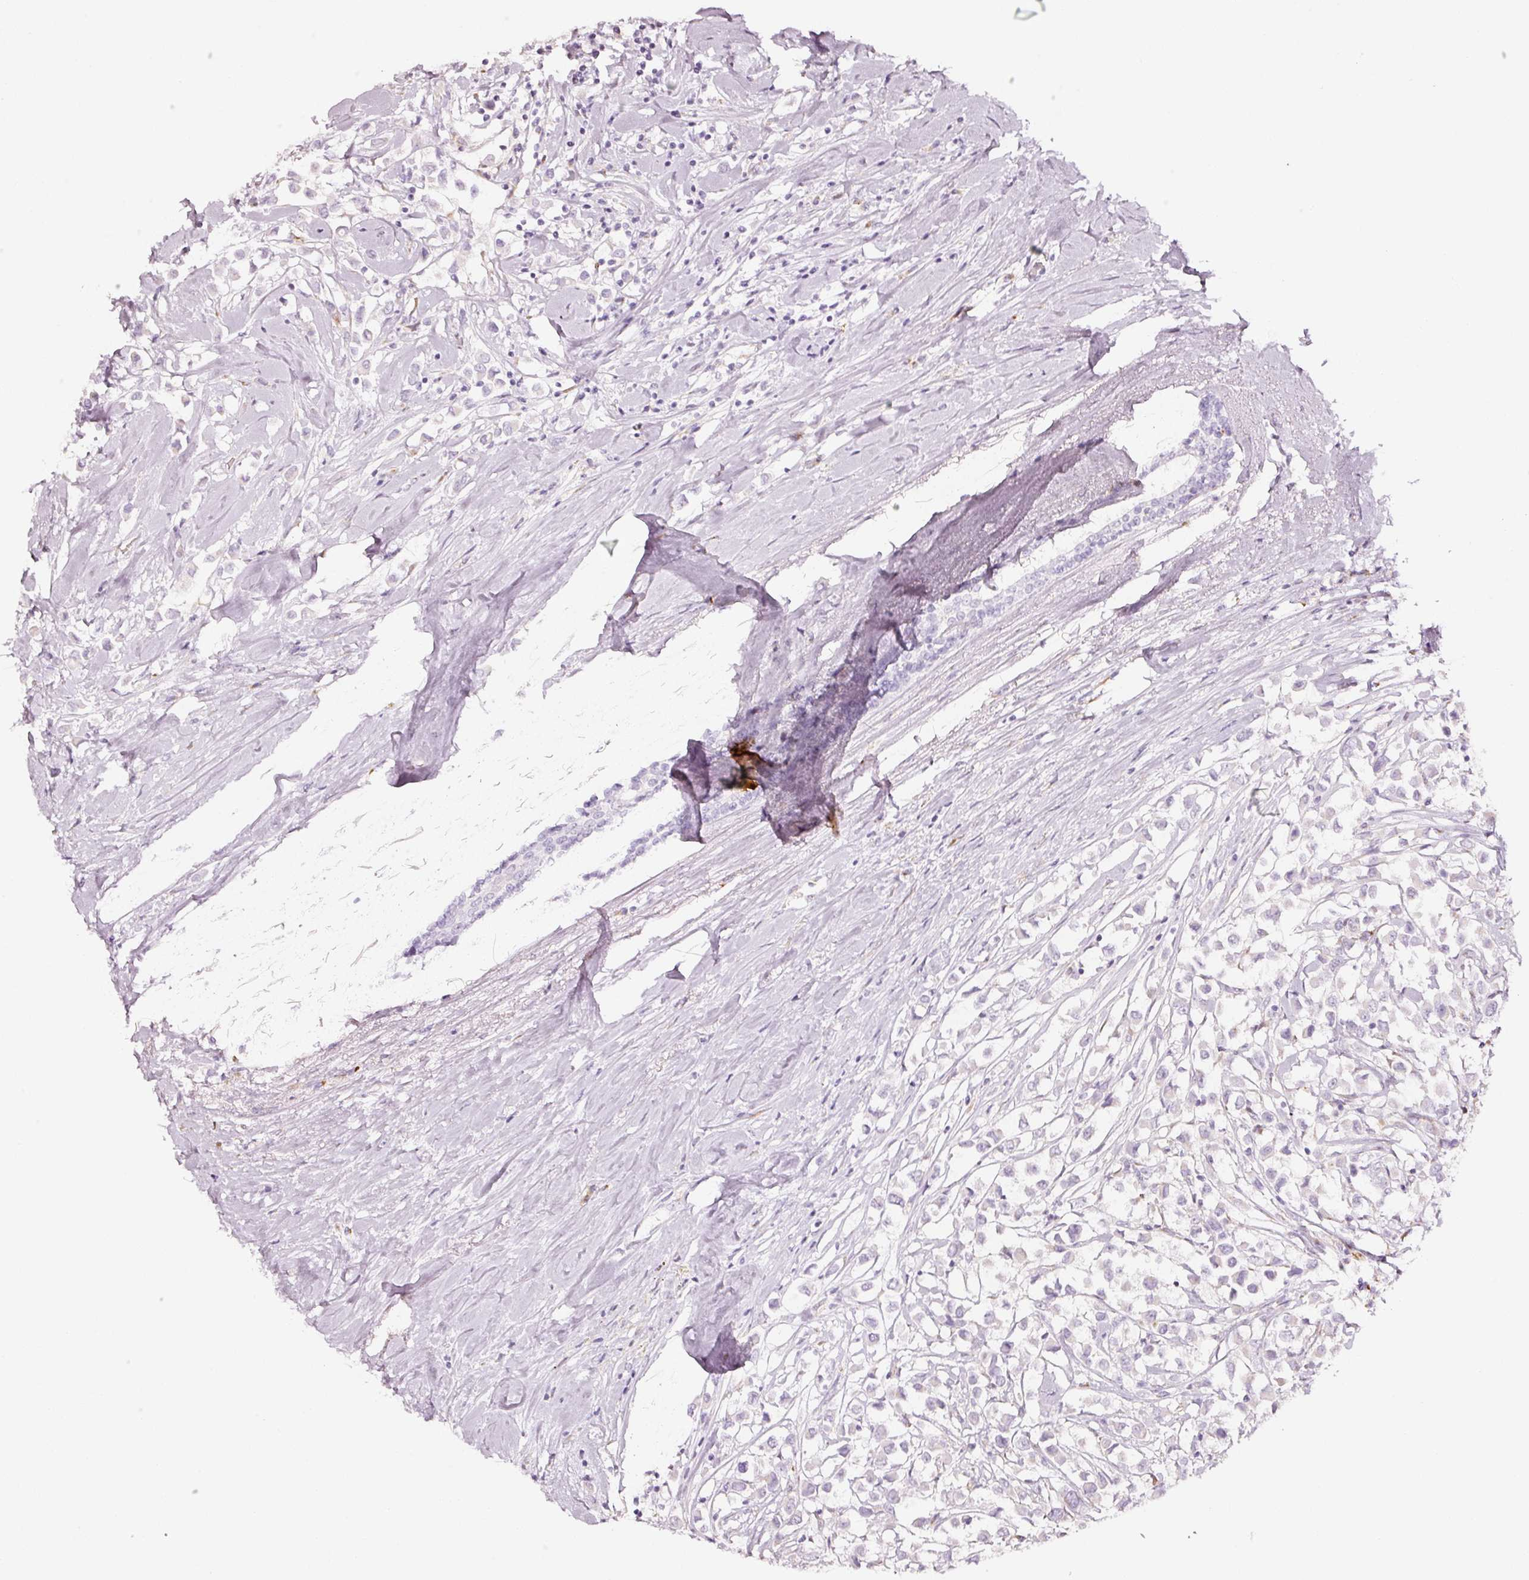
{"staining": {"intensity": "negative", "quantity": "none", "location": "none"}, "tissue": "breast cancer", "cell_type": "Tumor cells", "image_type": "cancer", "snomed": [{"axis": "morphology", "description": "Duct carcinoma"}, {"axis": "topography", "description": "Breast"}], "caption": "Immunohistochemistry of human invasive ductal carcinoma (breast) exhibits no positivity in tumor cells. (DAB (3,3'-diaminobenzidine) immunohistochemistry, high magnification).", "gene": "SDF4", "patient": {"sex": "female", "age": 61}}